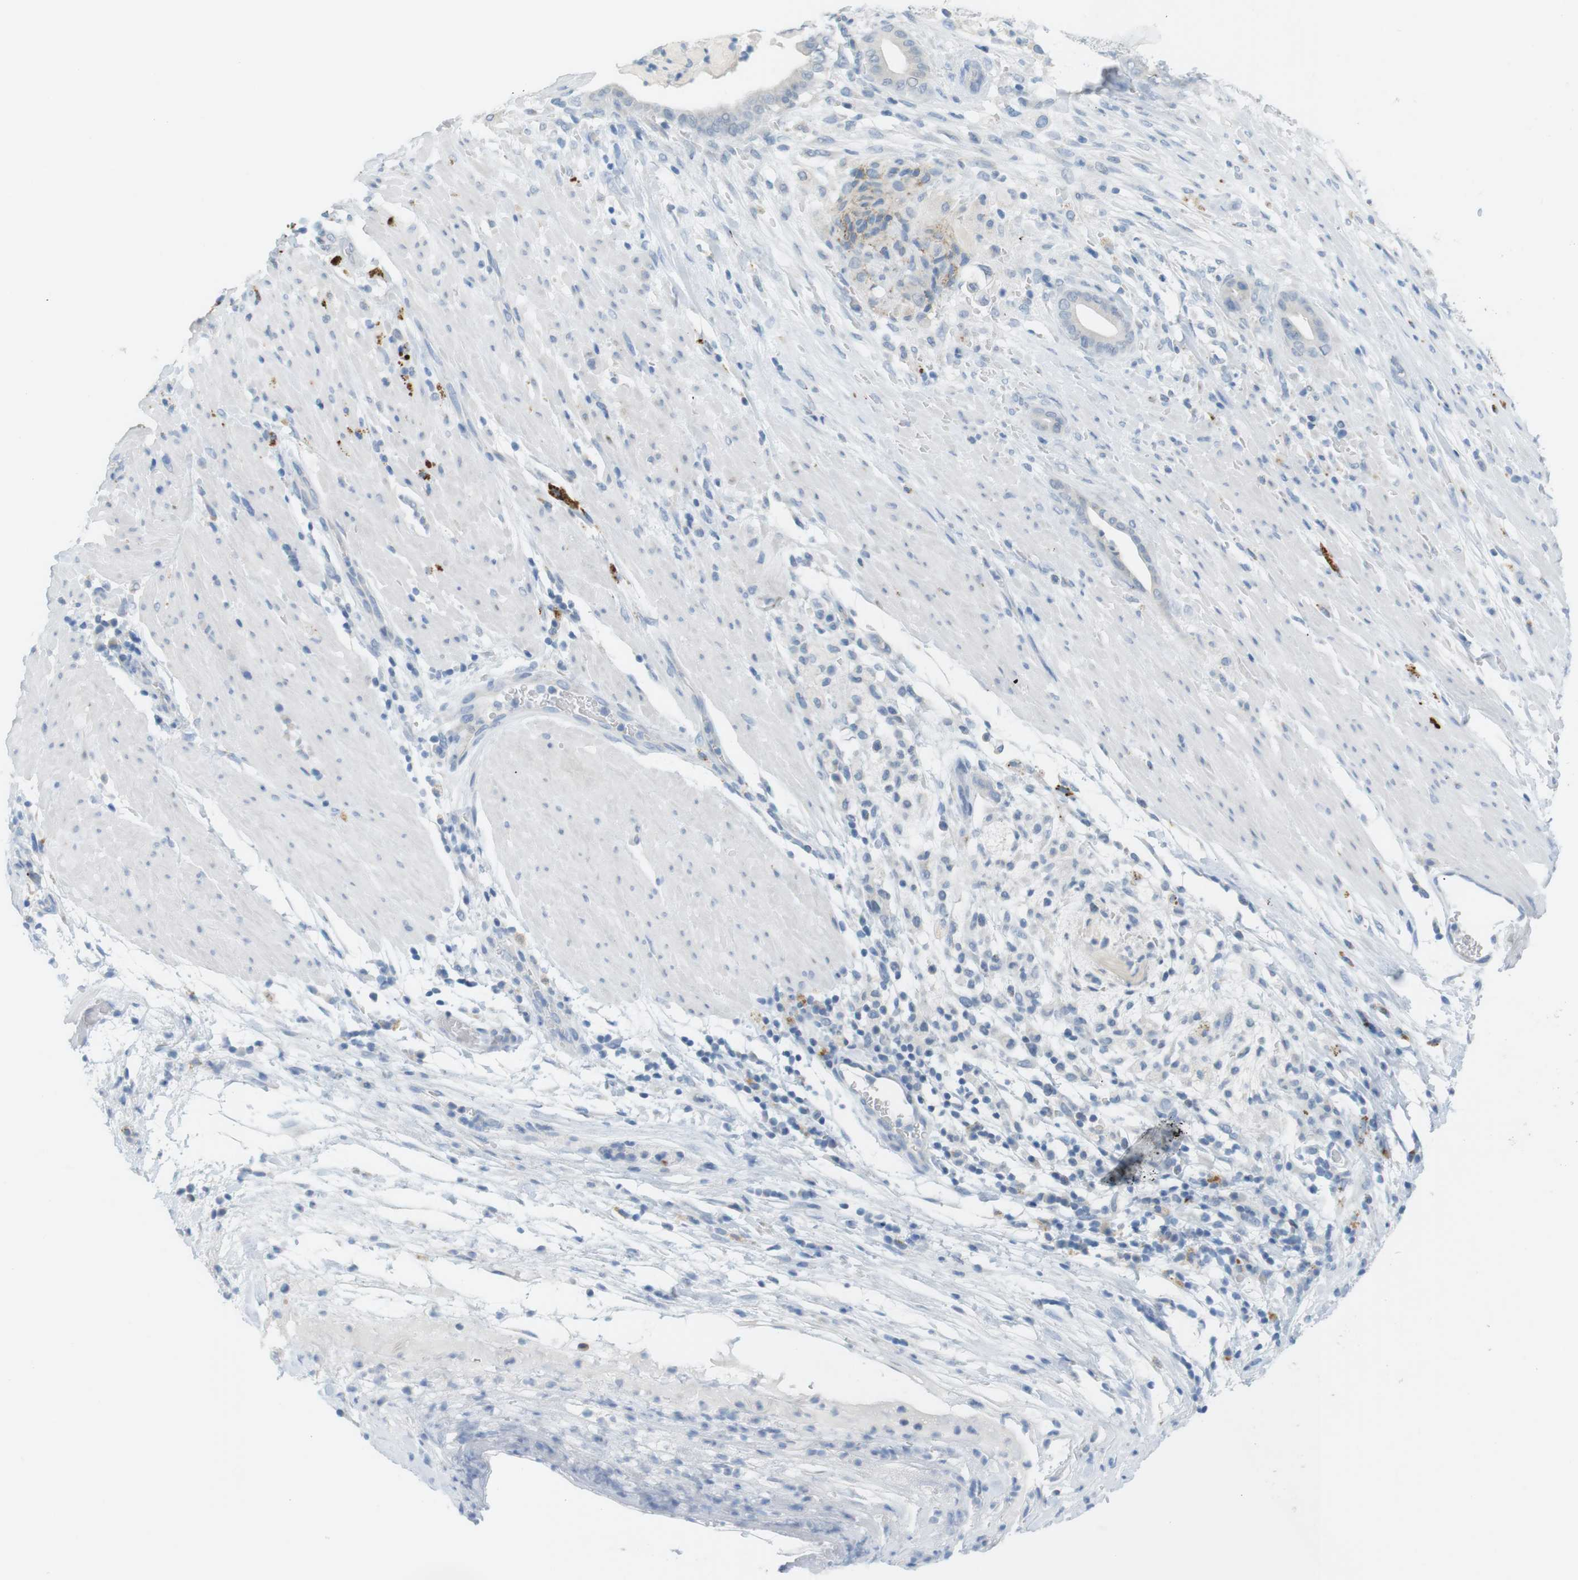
{"staining": {"intensity": "weak", "quantity": "<25%", "location": "cytoplasmic/membranous"}, "tissue": "pancreatic cancer", "cell_type": "Tumor cells", "image_type": "cancer", "snomed": [{"axis": "morphology", "description": "Adenocarcinoma, NOS"}, {"axis": "topography", "description": "Pancreas"}], "caption": "This is an immunohistochemistry (IHC) photomicrograph of pancreatic cancer (adenocarcinoma). There is no expression in tumor cells.", "gene": "YIPF1", "patient": {"sex": "male", "age": 63}}